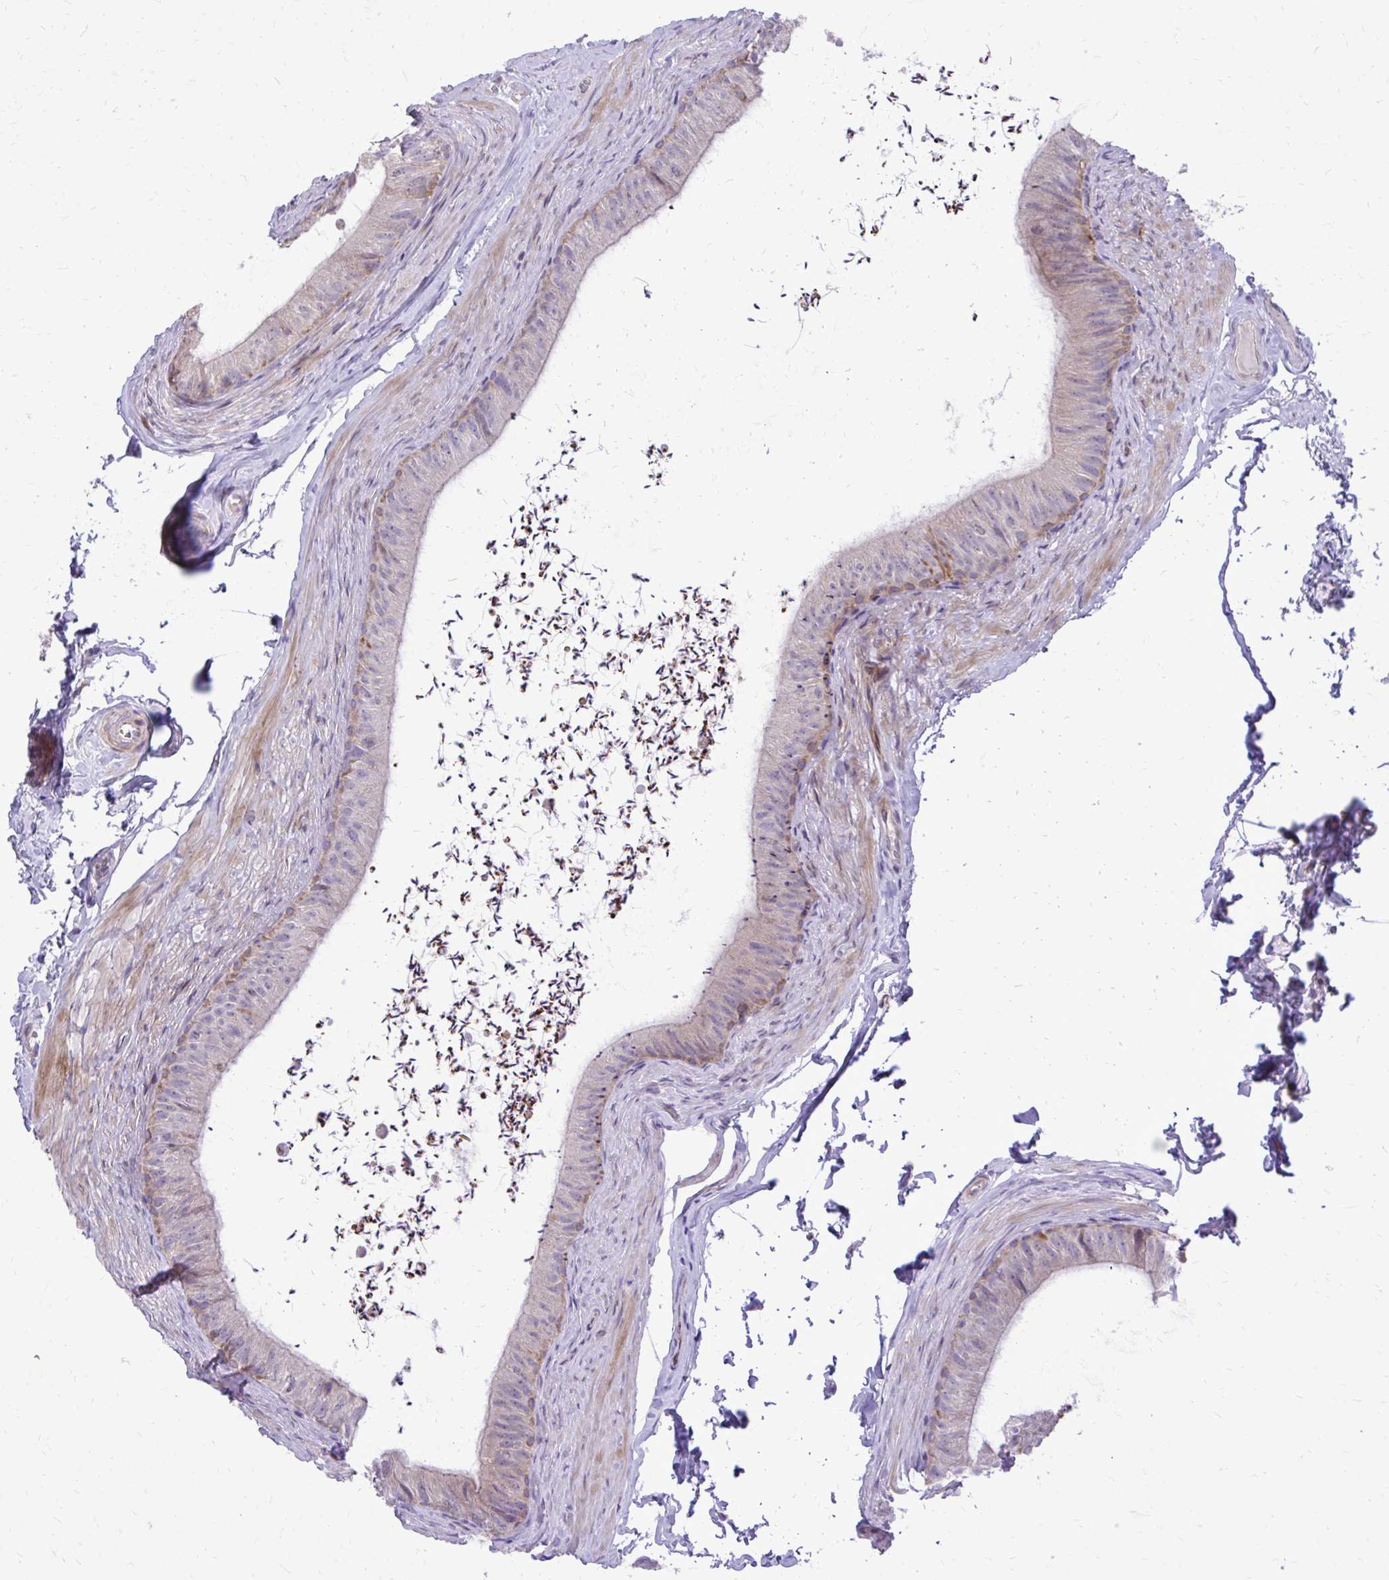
{"staining": {"intensity": "weak", "quantity": "<25%", "location": "cytoplasmic/membranous"}, "tissue": "epididymis", "cell_type": "Glandular cells", "image_type": "normal", "snomed": [{"axis": "morphology", "description": "Normal tissue, NOS"}, {"axis": "topography", "description": "Epididymis, spermatic cord, NOS"}, {"axis": "topography", "description": "Epididymis"}, {"axis": "topography", "description": "Peripheral nerve tissue"}], "caption": "Immunohistochemical staining of normal epididymis displays no significant staining in glandular cells. (IHC, brightfield microscopy, high magnification).", "gene": "ABCC3", "patient": {"sex": "male", "age": 29}}